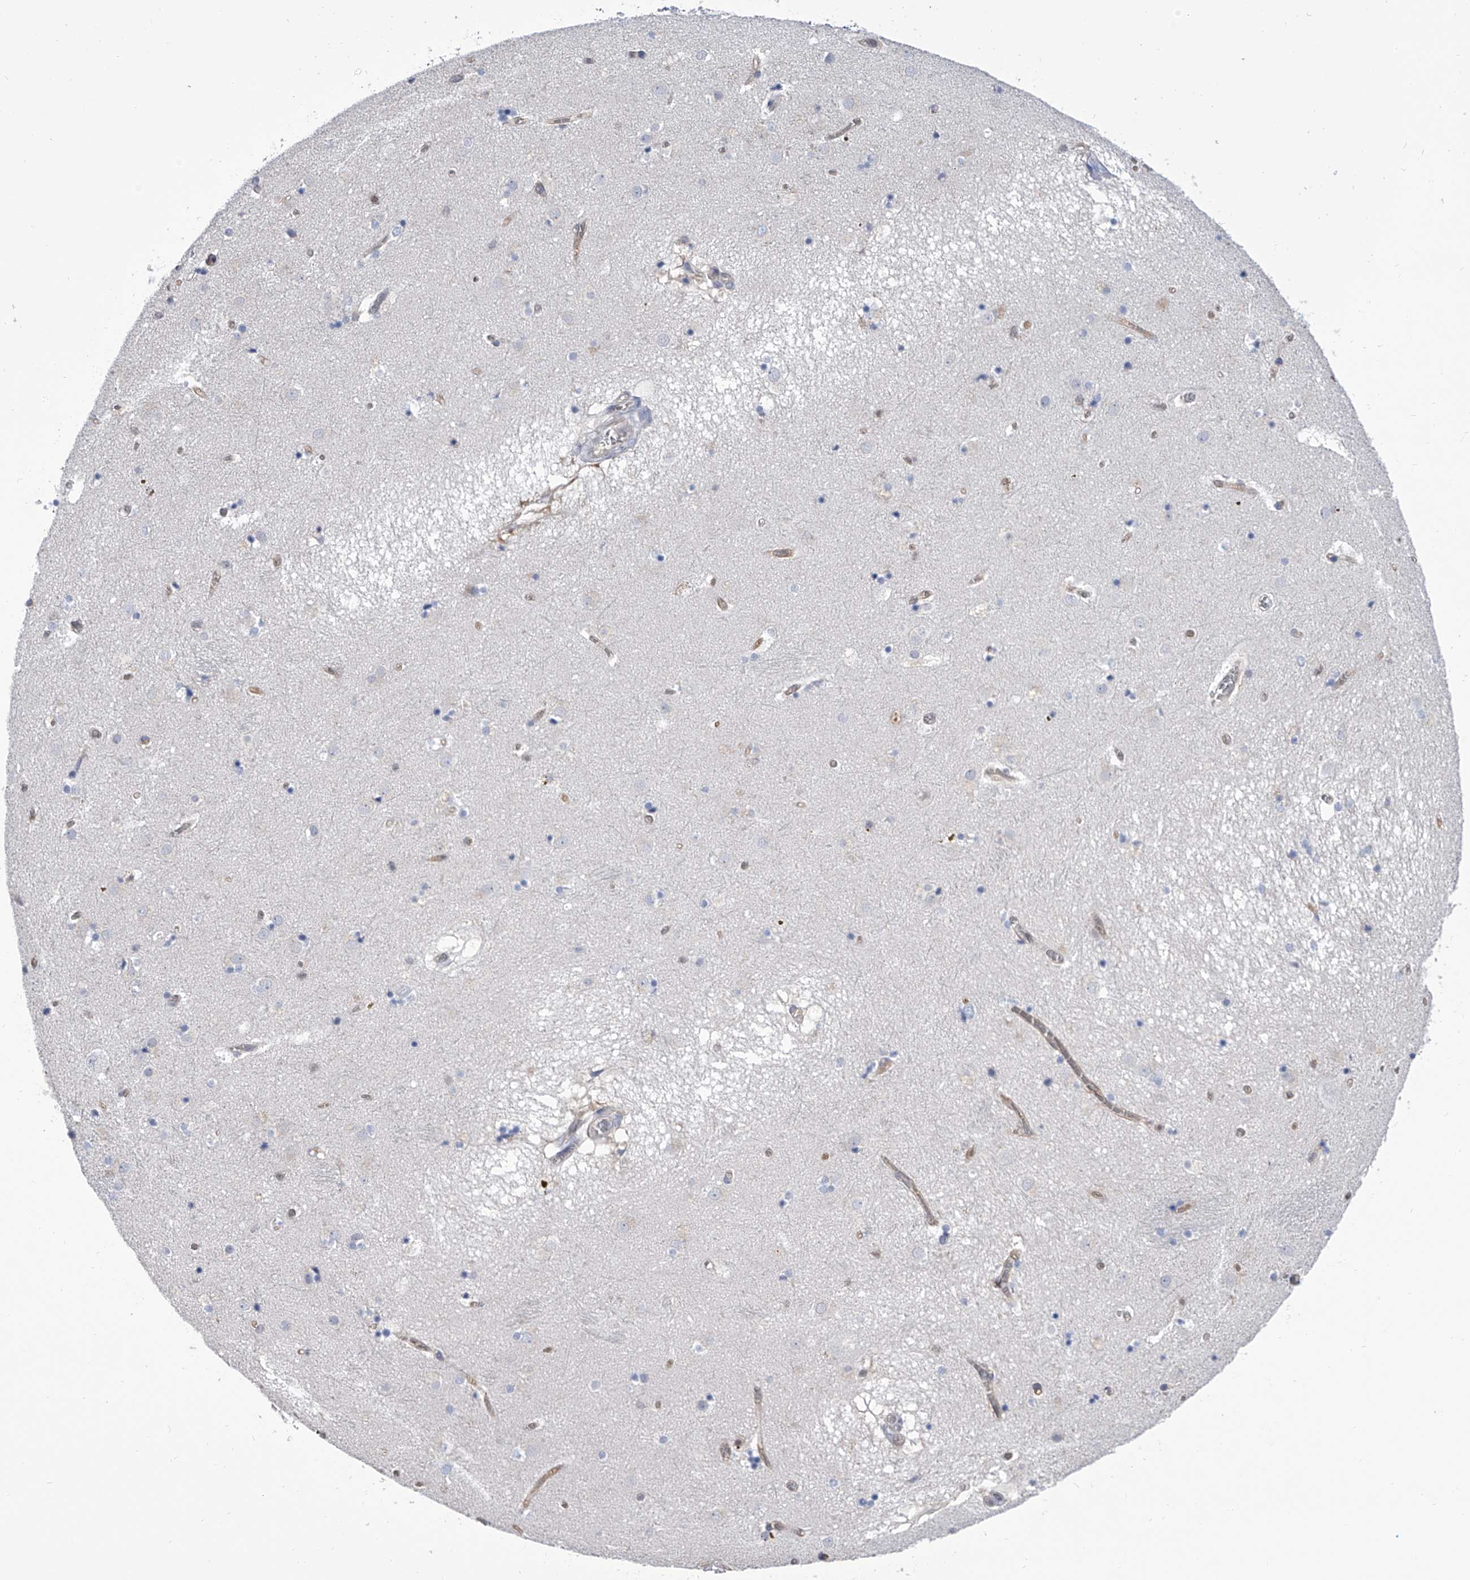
{"staining": {"intensity": "negative", "quantity": "none", "location": "none"}, "tissue": "caudate", "cell_type": "Glial cells", "image_type": "normal", "snomed": [{"axis": "morphology", "description": "Normal tissue, NOS"}, {"axis": "topography", "description": "Lateral ventricle wall"}], "caption": "DAB immunohistochemical staining of unremarkable human caudate exhibits no significant positivity in glial cells. The staining is performed using DAB (3,3'-diaminobenzidine) brown chromogen with nuclei counter-stained in using hematoxylin.", "gene": "SERPINB9", "patient": {"sex": "male", "age": 70}}